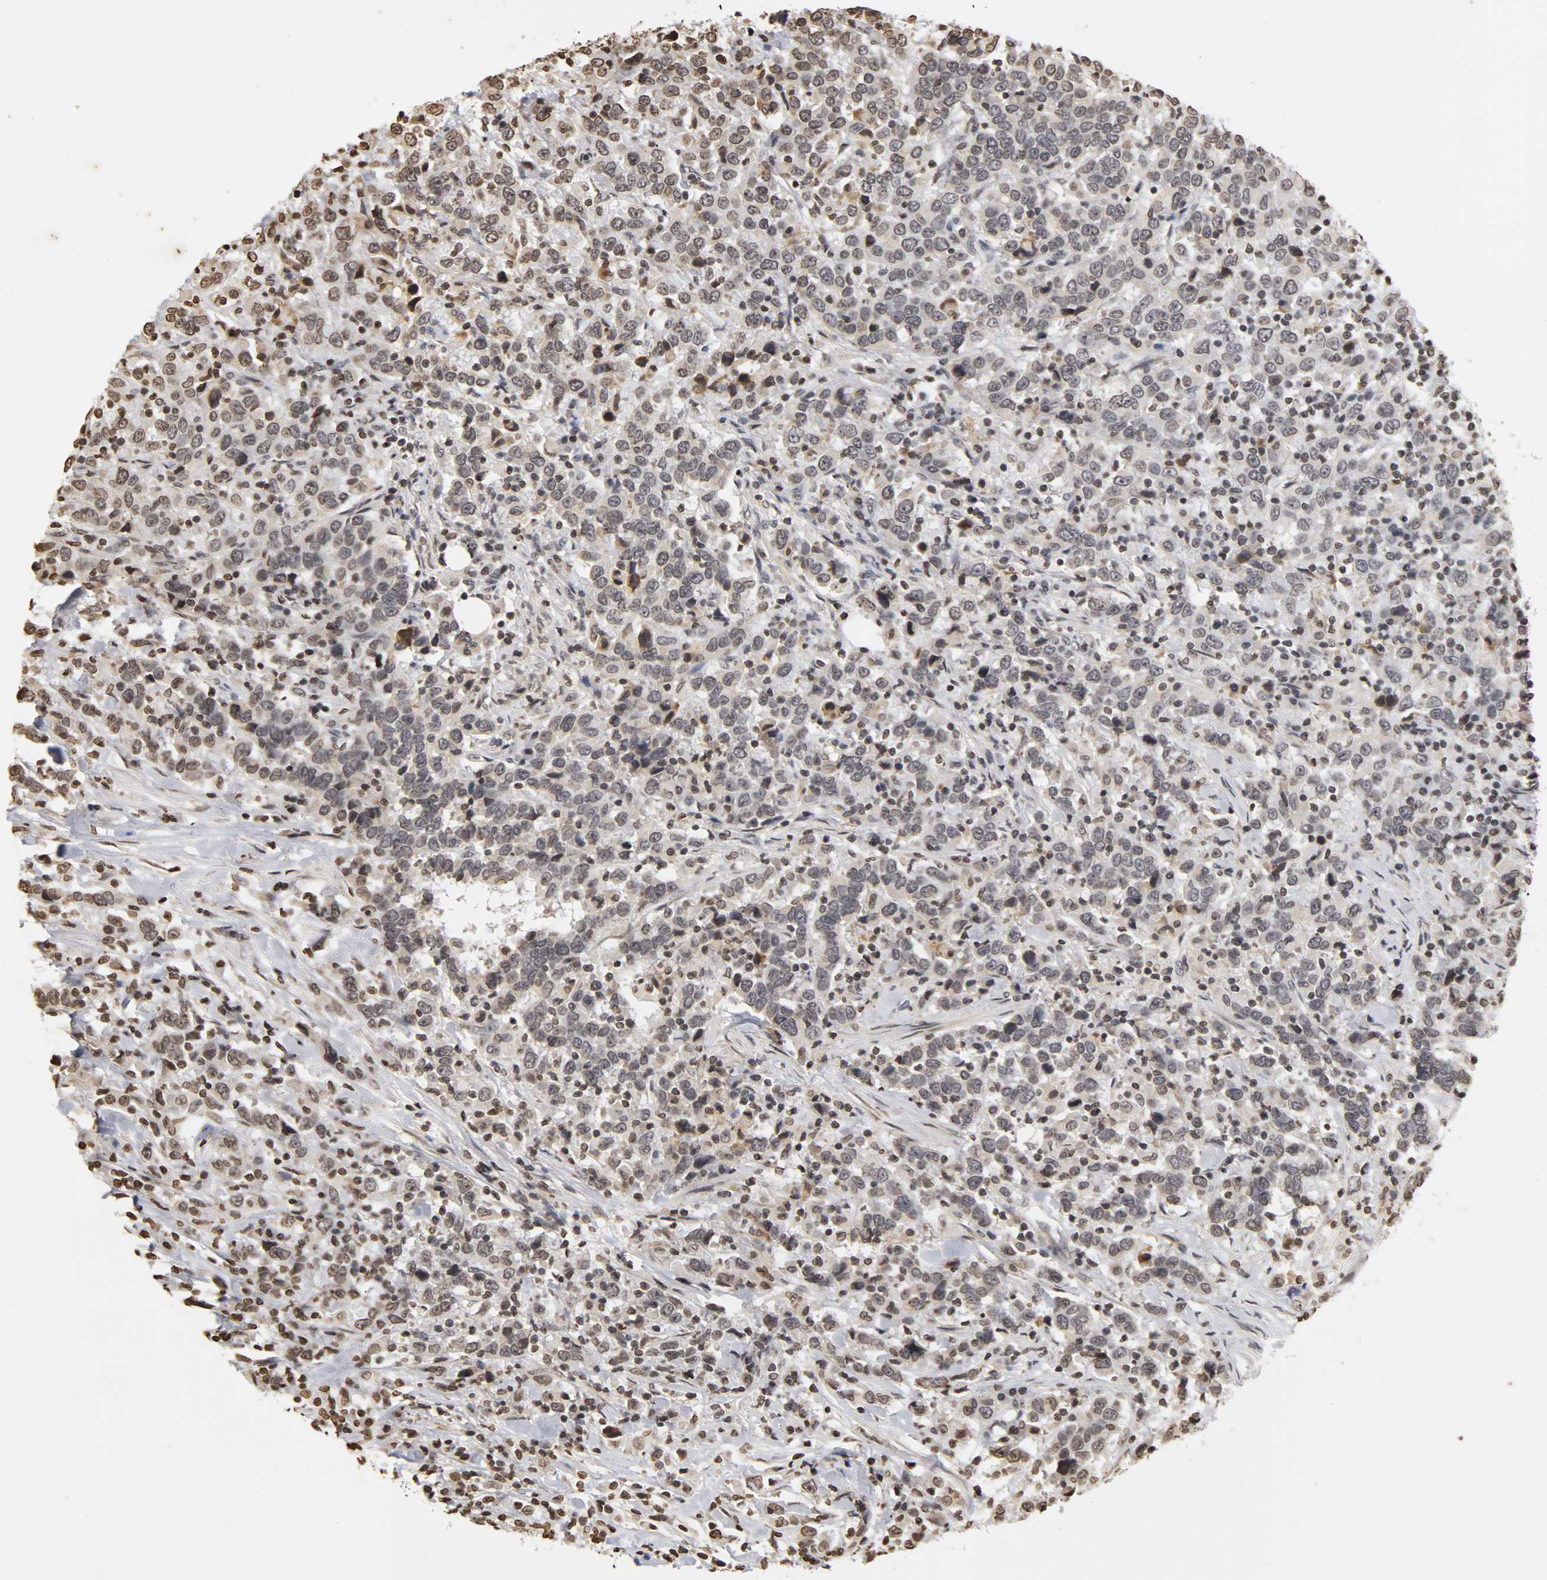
{"staining": {"intensity": "weak", "quantity": "<25%", "location": "nuclear"}, "tissue": "urothelial cancer", "cell_type": "Tumor cells", "image_type": "cancer", "snomed": [{"axis": "morphology", "description": "Urothelial carcinoma, High grade"}, {"axis": "topography", "description": "Urinary bladder"}], "caption": "Immunohistochemistry (IHC) of high-grade urothelial carcinoma shows no positivity in tumor cells.", "gene": "ERCC2", "patient": {"sex": "male", "age": 61}}